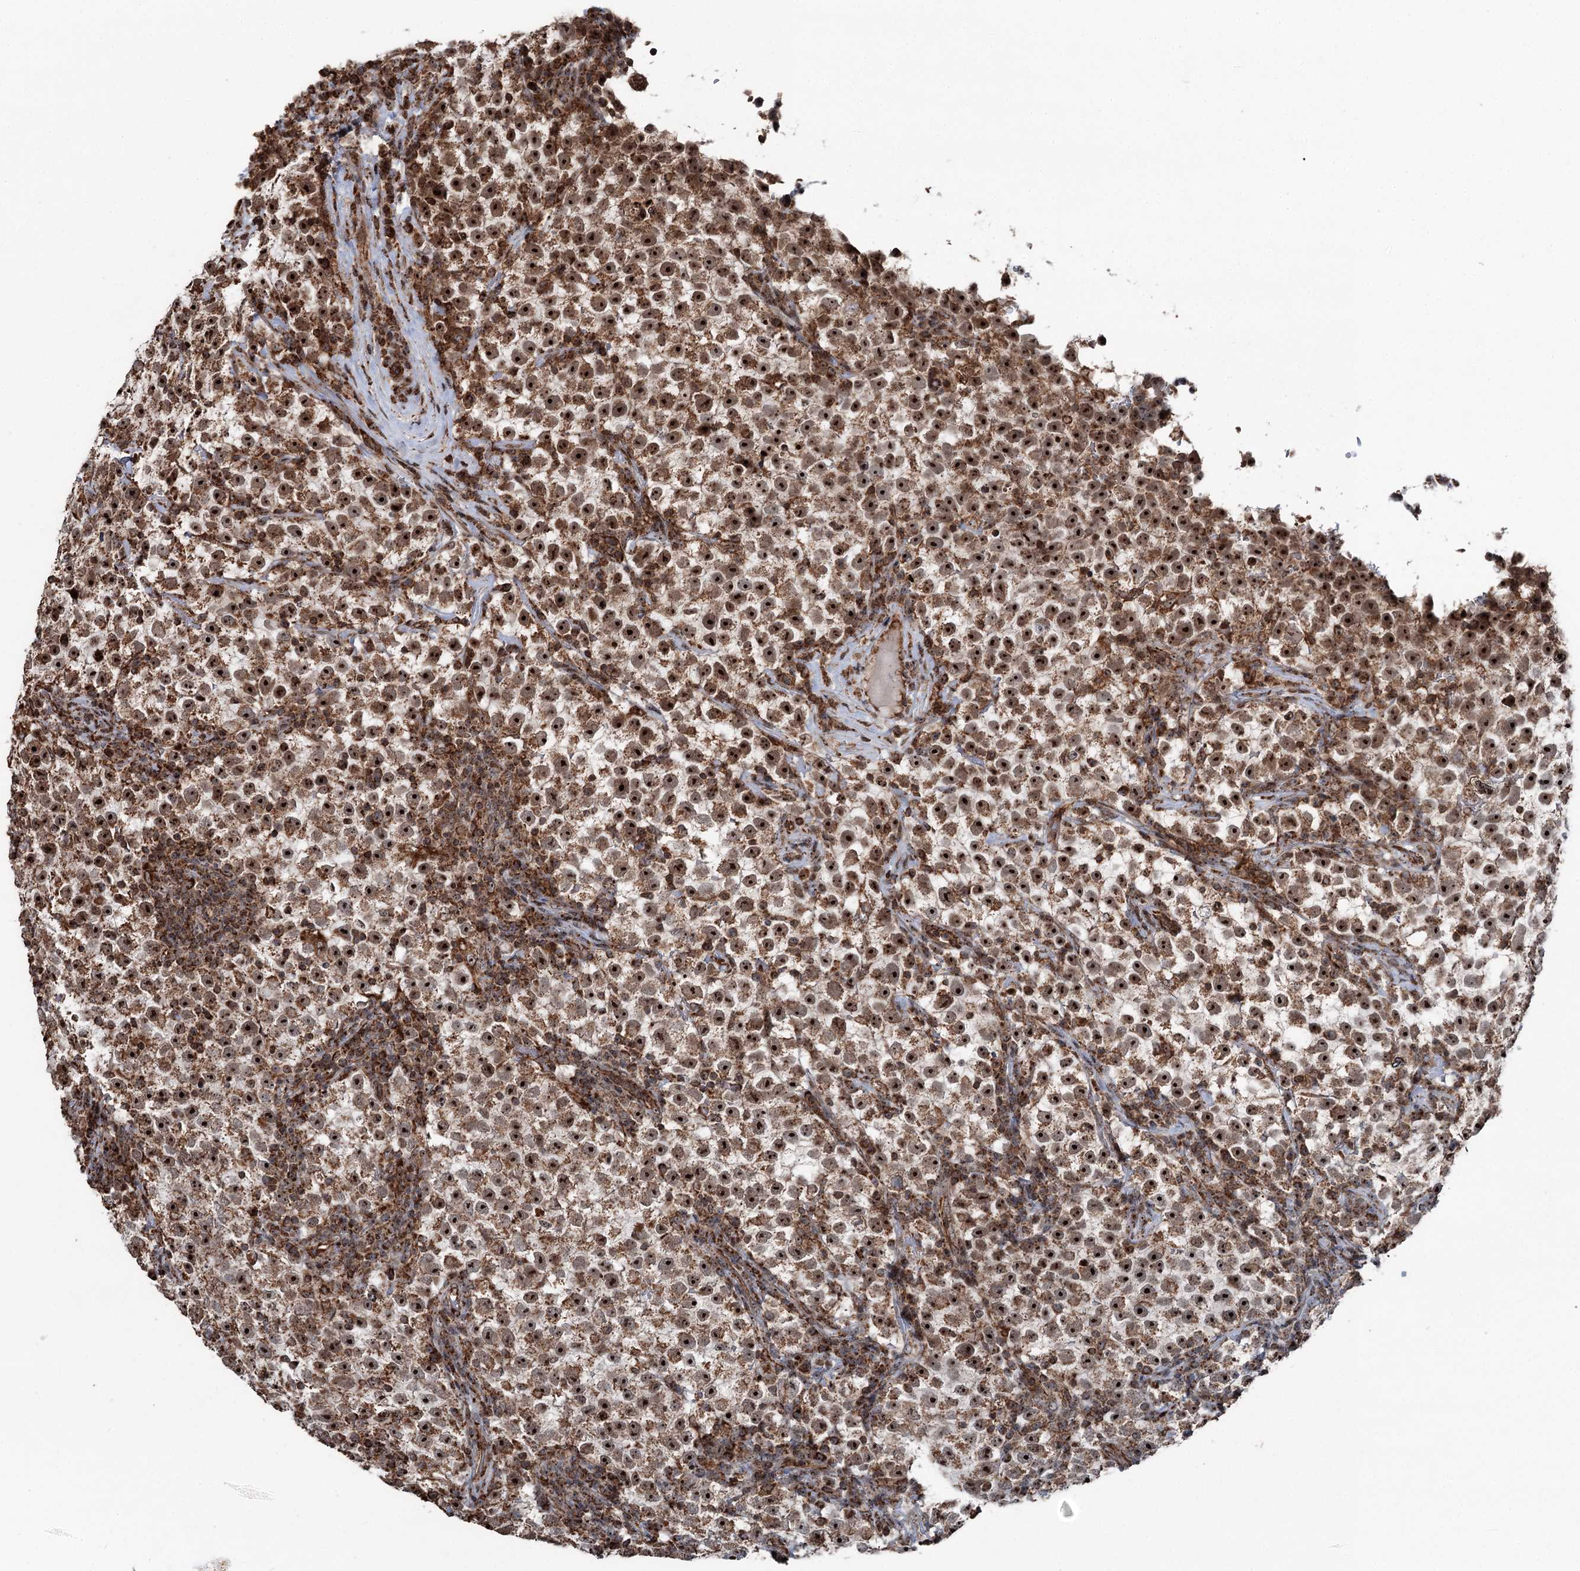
{"staining": {"intensity": "strong", "quantity": ">75%", "location": "cytoplasmic/membranous,nuclear"}, "tissue": "testis cancer", "cell_type": "Tumor cells", "image_type": "cancer", "snomed": [{"axis": "morphology", "description": "Seminoma, NOS"}, {"axis": "topography", "description": "Testis"}], "caption": "High-magnification brightfield microscopy of testis cancer stained with DAB (brown) and counterstained with hematoxylin (blue). tumor cells exhibit strong cytoplasmic/membranous and nuclear staining is present in approximately>75% of cells.", "gene": "STEEP1", "patient": {"sex": "male", "age": 22}}